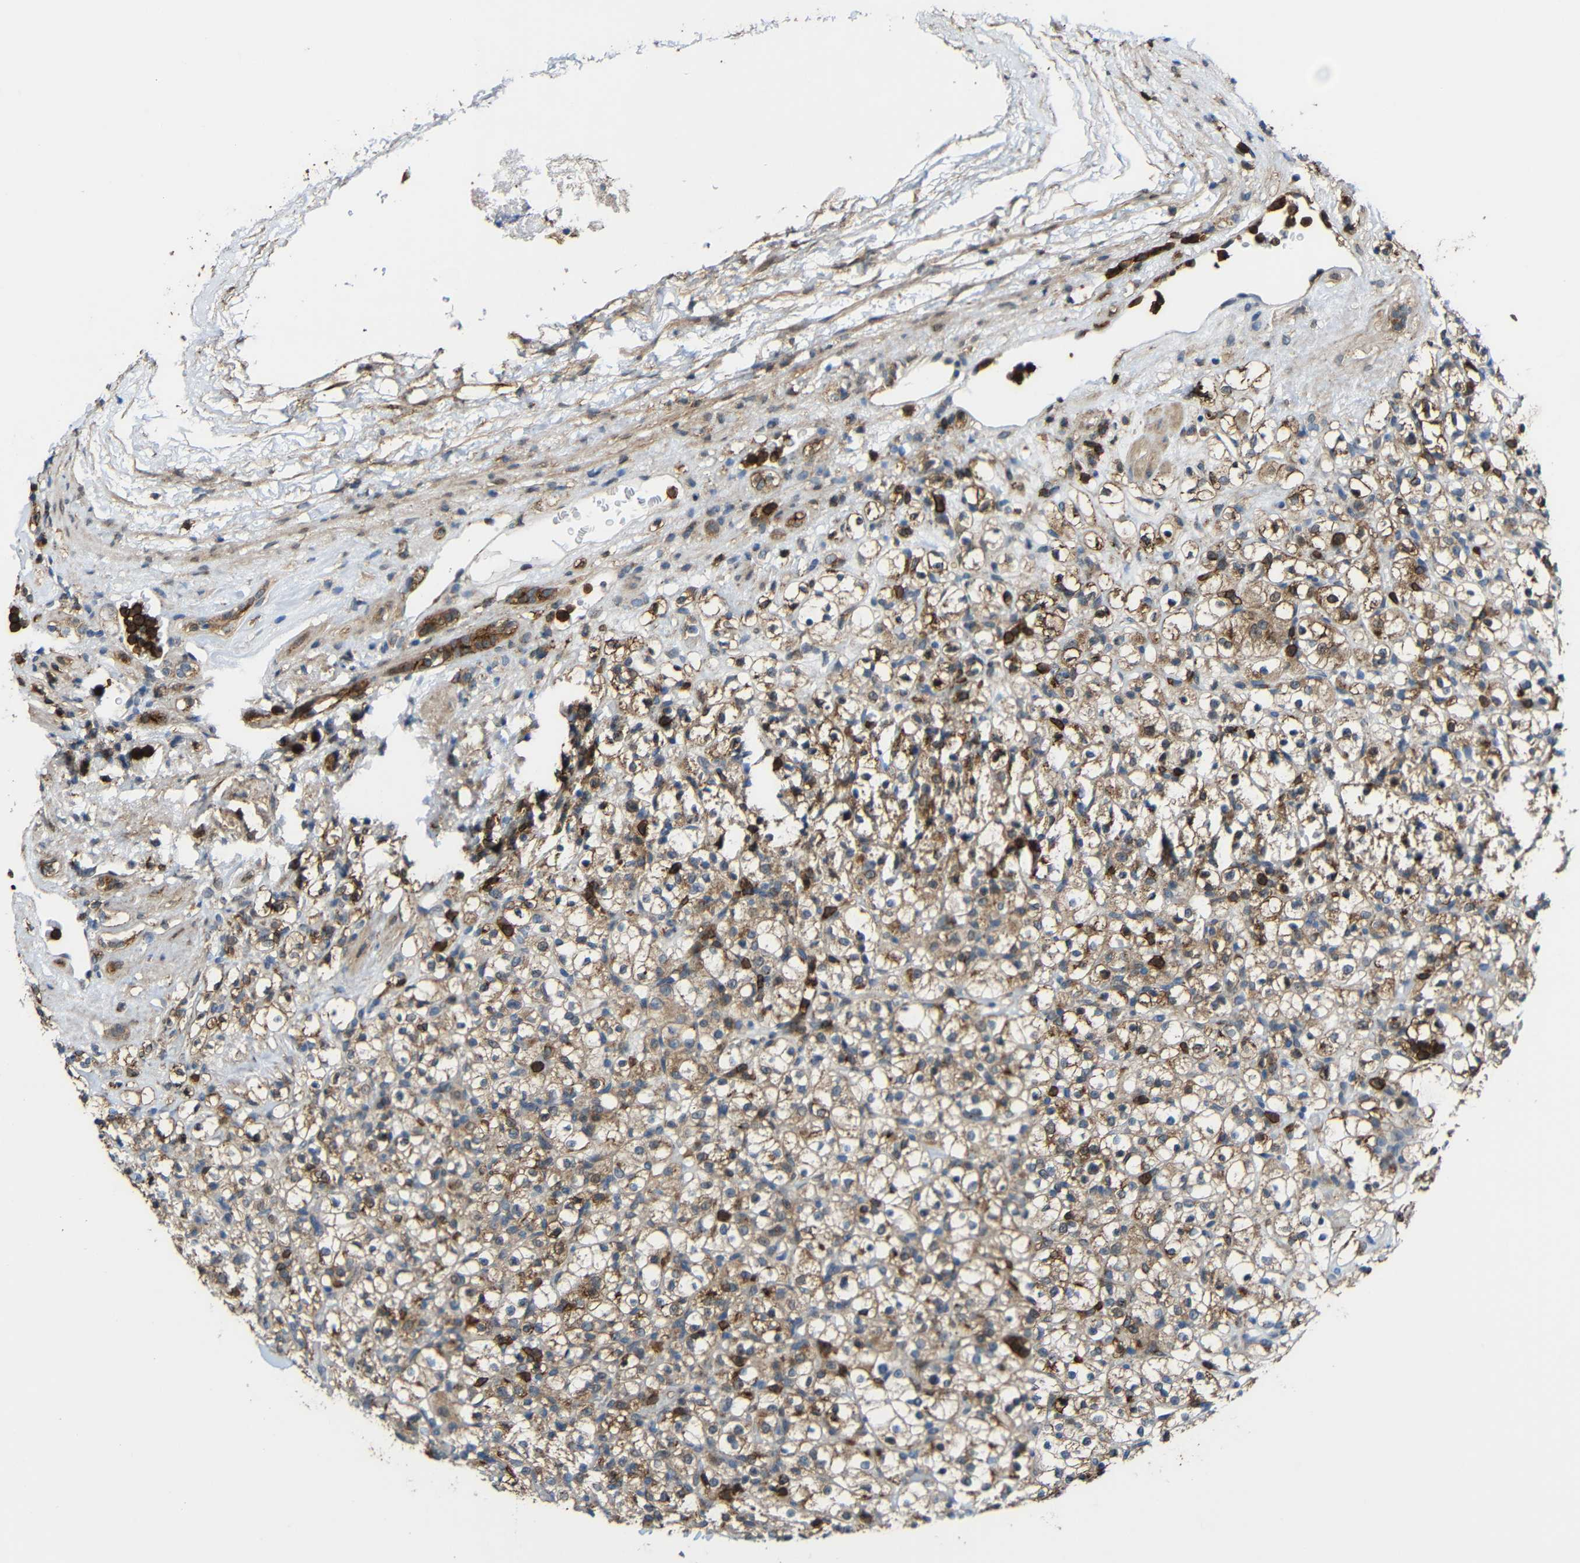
{"staining": {"intensity": "moderate", "quantity": ">75%", "location": "cytoplasmic/membranous"}, "tissue": "renal cancer", "cell_type": "Tumor cells", "image_type": "cancer", "snomed": [{"axis": "morphology", "description": "Normal tissue, NOS"}, {"axis": "morphology", "description": "Adenocarcinoma, NOS"}, {"axis": "topography", "description": "Kidney"}], "caption": "Immunohistochemical staining of human renal cancer displays medium levels of moderate cytoplasmic/membranous expression in approximately >75% of tumor cells.", "gene": "C1GALT1", "patient": {"sex": "female", "age": 72}}